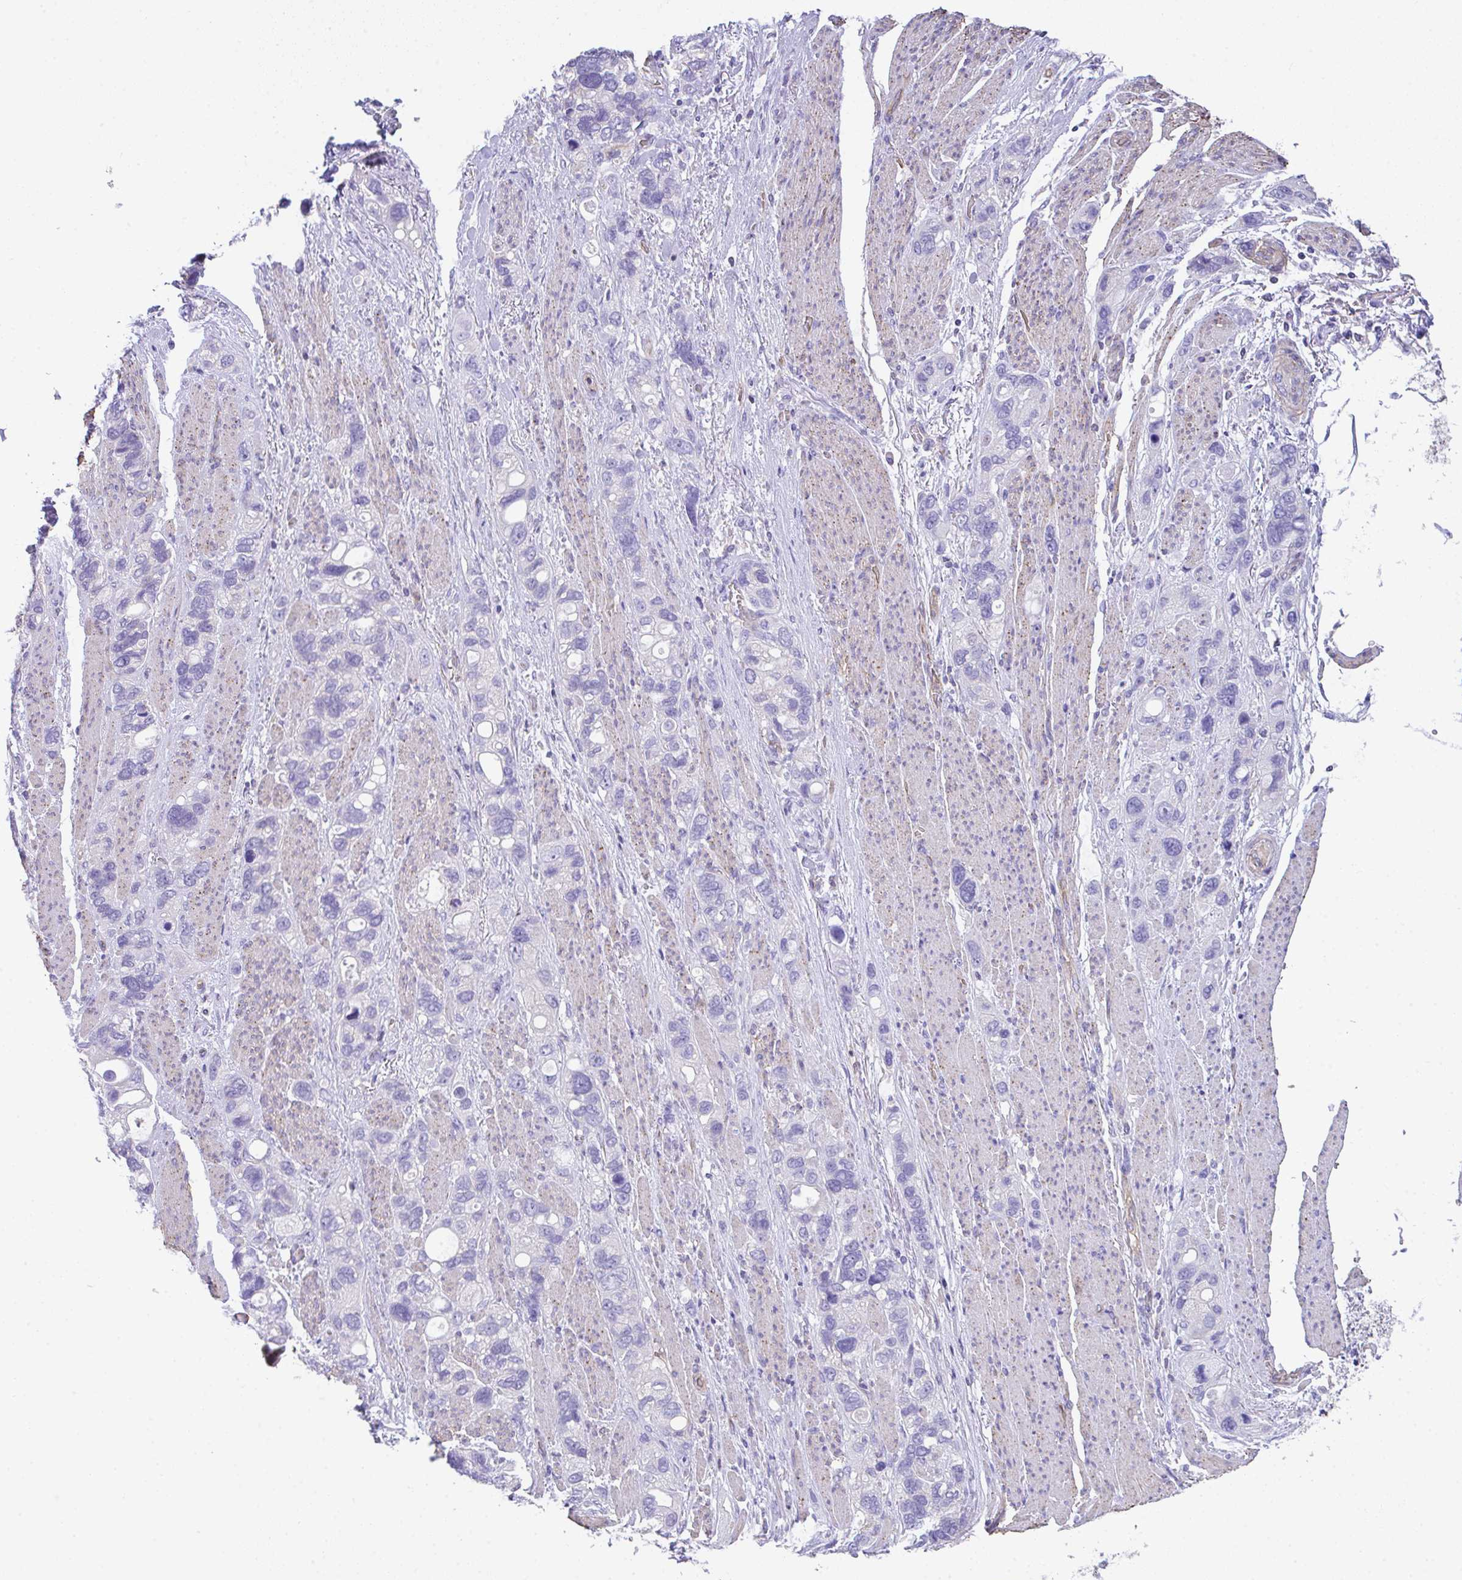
{"staining": {"intensity": "negative", "quantity": "none", "location": "none"}, "tissue": "stomach cancer", "cell_type": "Tumor cells", "image_type": "cancer", "snomed": [{"axis": "morphology", "description": "Adenocarcinoma, NOS"}, {"axis": "topography", "description": "Stomach, upper"}], "caption": "This micrograph is of adenocarcinoma (stomach) stained with immunohistochemistry to label a protein in brown with the nuclei are counter-stained blue. There is no staining in tumor cells. (Stains: DAB (3,3'-diaminobenzidine) IHC with hematoxylin counter stain, Microscopy: brightfield microscopy at high magnification).", "gene": "TNFAIP8", "patient": {"sex": "female", "age": 81}}